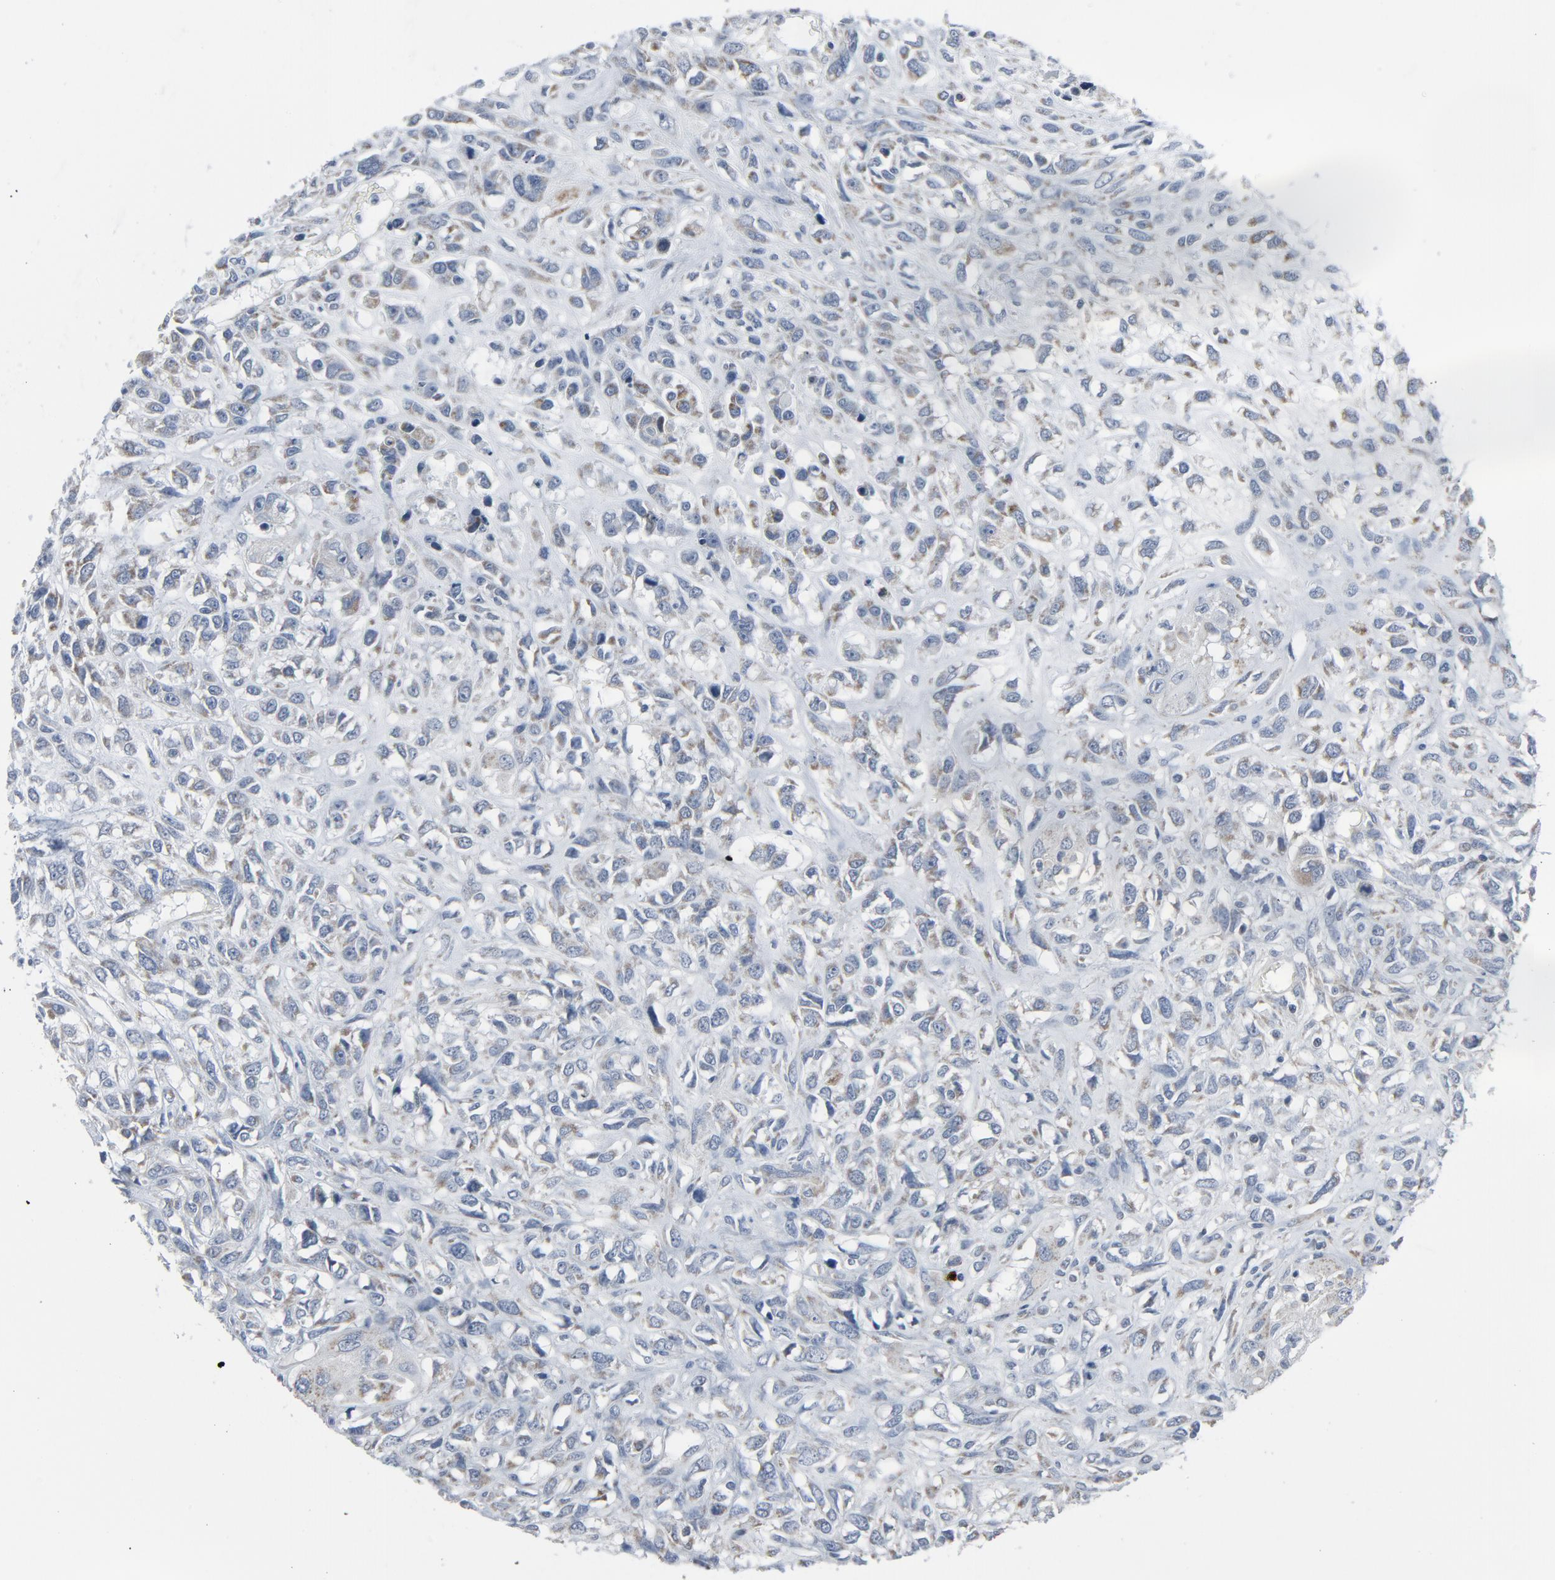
{"staining": {"intensity": "weak", "quantity": "25%-75%", "location": "cytoplasmic/membranous"}, "tissue": "head and neck cancer", "cell_type": "Tumor cells", "image_type": "cancer", "snomed": [{"axis": "morphology", "description": "Necrosis, NOS"}, {"axis": "morphology", "description": "Neoplasm, malignant, NOS"}, {"axis": "topography", "description": "Salivary gland"}, {"axis": "topography", "description": "Head-Neck"}], "caption": "Head and neck malignant neoplasm tissue demonstrates weak cytoplasmic/membranous staining in about 25%-75% of tumor cells", "gene": "GPX2", "patient": {"sex": "male", "age": 43}}